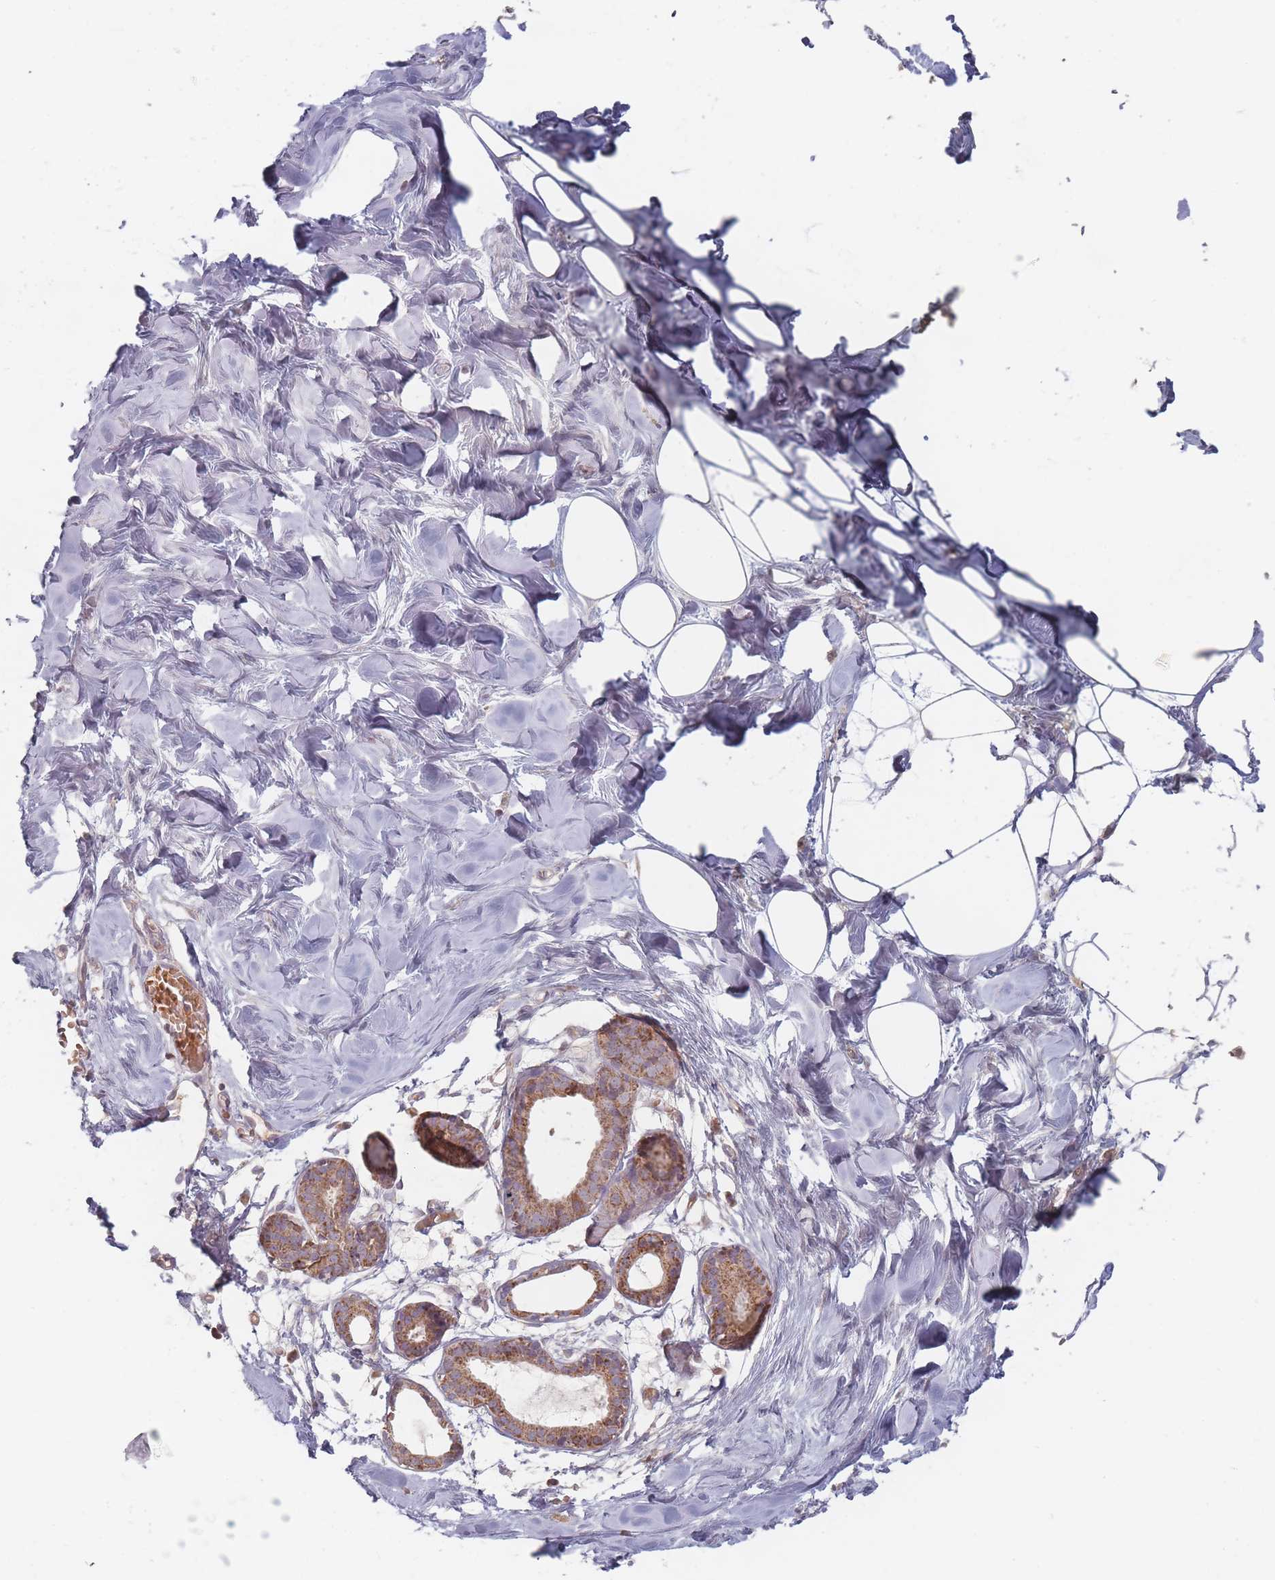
{"staining": {"intensity": "negative", "quantity": "none", "location": "none"}, "tissue": "breast", "cell_type": "Adipocytes", "image_type": "normal", "snomed": [{"axis": "morphology", "description": "Normal tissue, NOS"}, {"axis": "topography", "description": "Breast"}], "caption": "Photomicrograph shows no significant protein expression in adipocytes of unremarkable breast.", "gene": "OR2M4", "patient": {"sex": "female", "age": 27}}